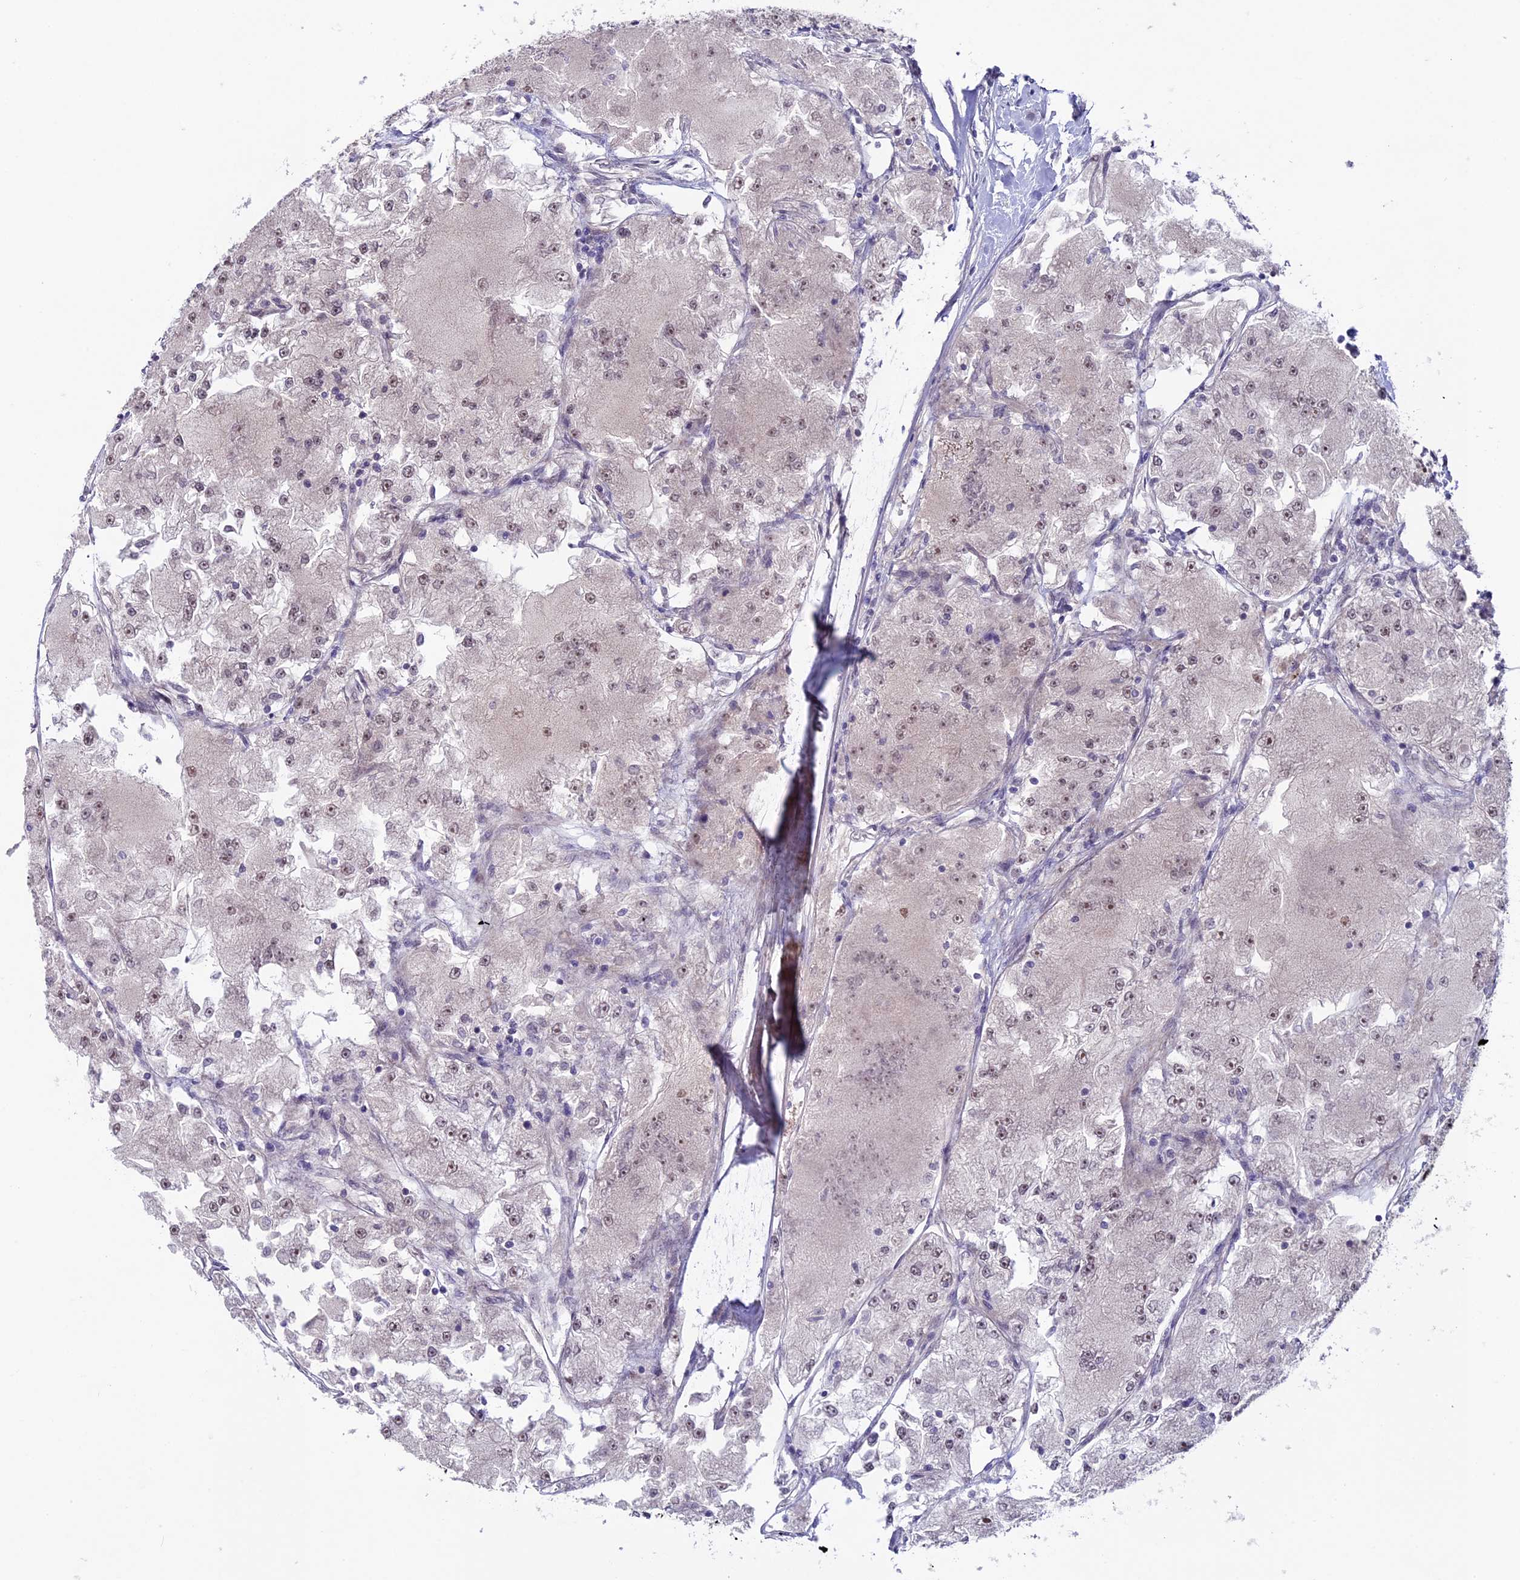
{"staining": {"intensity": "weak", "quantity": "25%-75%", "location": "nuclear"}, "tissue": "renal cancer", "cell_type": "Tumor cells", "image_type": "cancer", "snomed": [{"axis": "morphology", "description": "Adenocarcinoma, NOS"}, {"axis": "topography", "description": "Kidney"}], "caption": "Immunohistochemistry (IHC) micrograph of human renal cancer (adenocarcinoma) stained for a protein (brown), which shows low levels of weak nuclear positivity in approximately 25%-75% of tumor cells.", "gene": "SIPA1L3", "patient": {"sex": "female", "age": 72}}